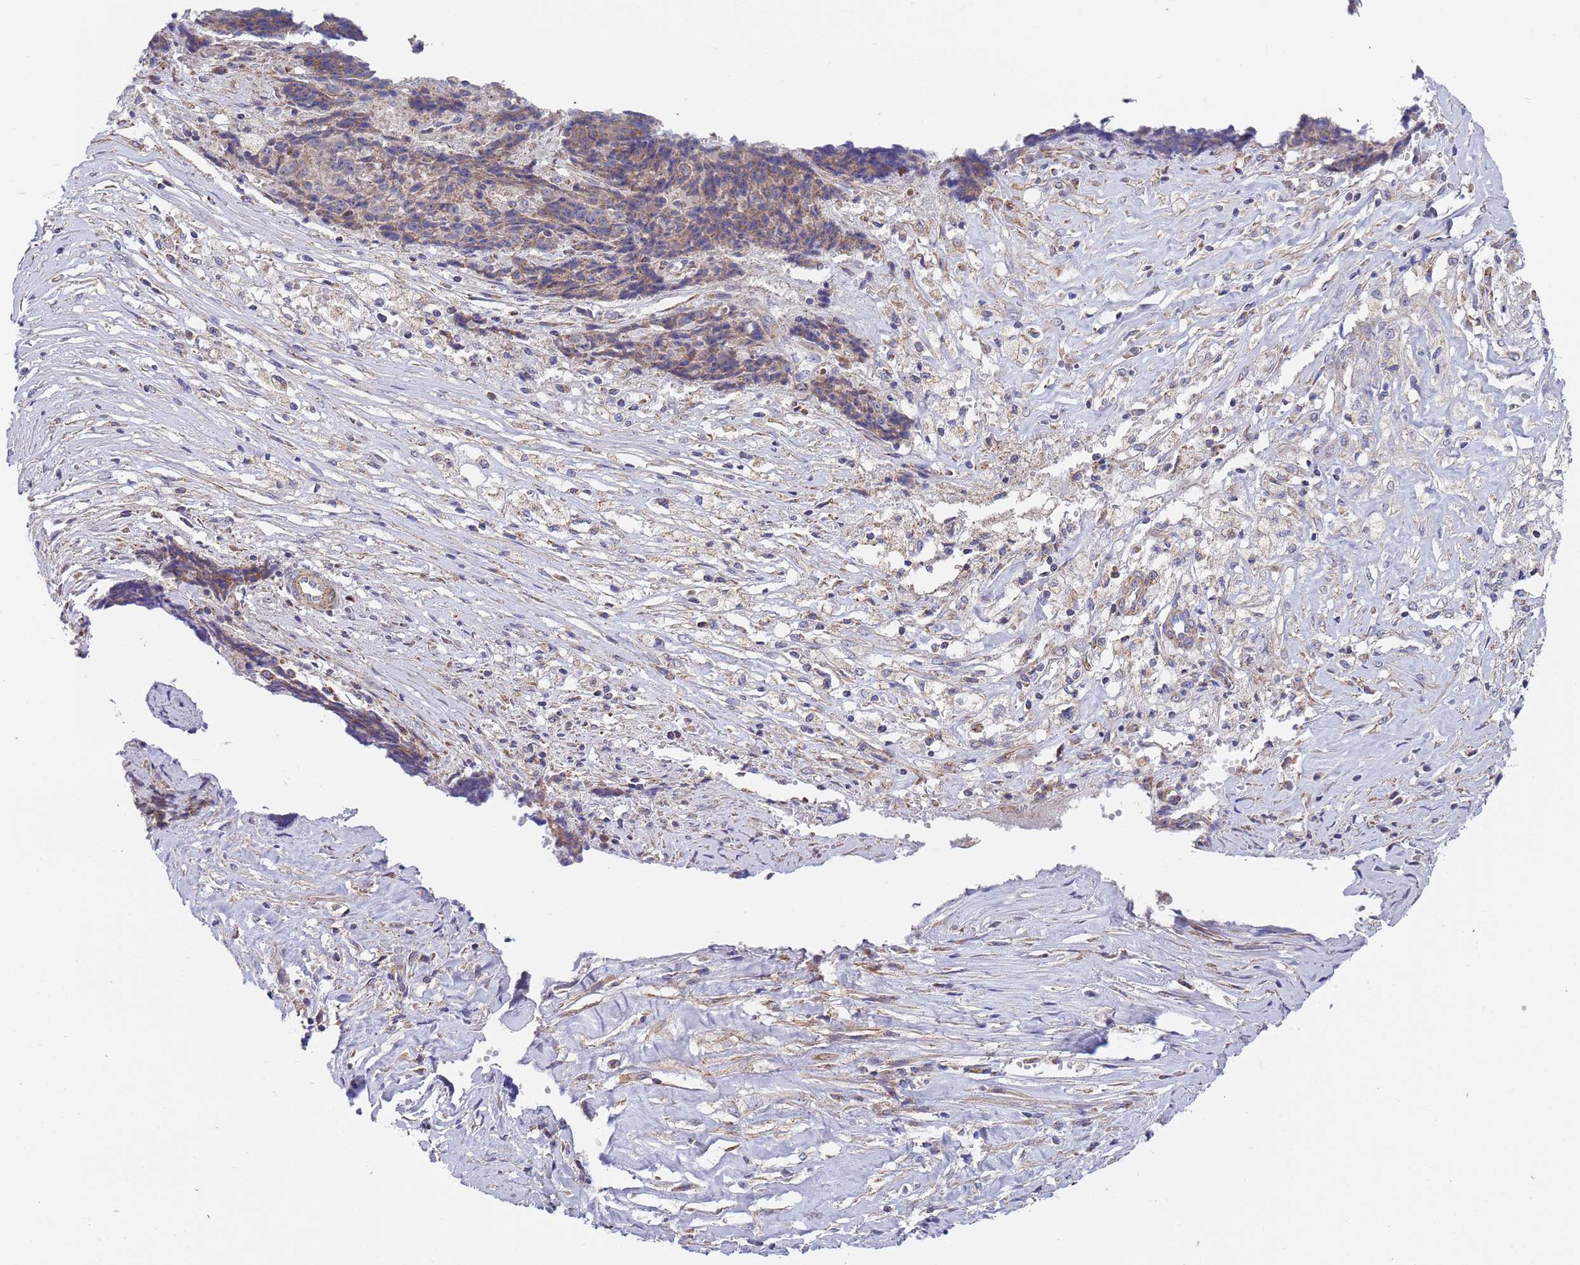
{"staining": {"intensity": "moderate", "quantity": ">75%", "location": "cytoplasmic/membranous"}, "tissue": "ovarian cancer", "cell_type": "Tumor cells", "image_type": "cancer", "snomed": [{"axis": "morphology", "description": "Carcinoma, endometroid"}, {"axis": "topography", "description": "Ovary"}], "caption": "Immunohistochemical staining of ovarian cancer displays moderate cytoplasmic/membranous protein staining in about >75% of tumor cells.", "gene": "PWWP3A", "patient": {"sex": "female", "age": 42}}